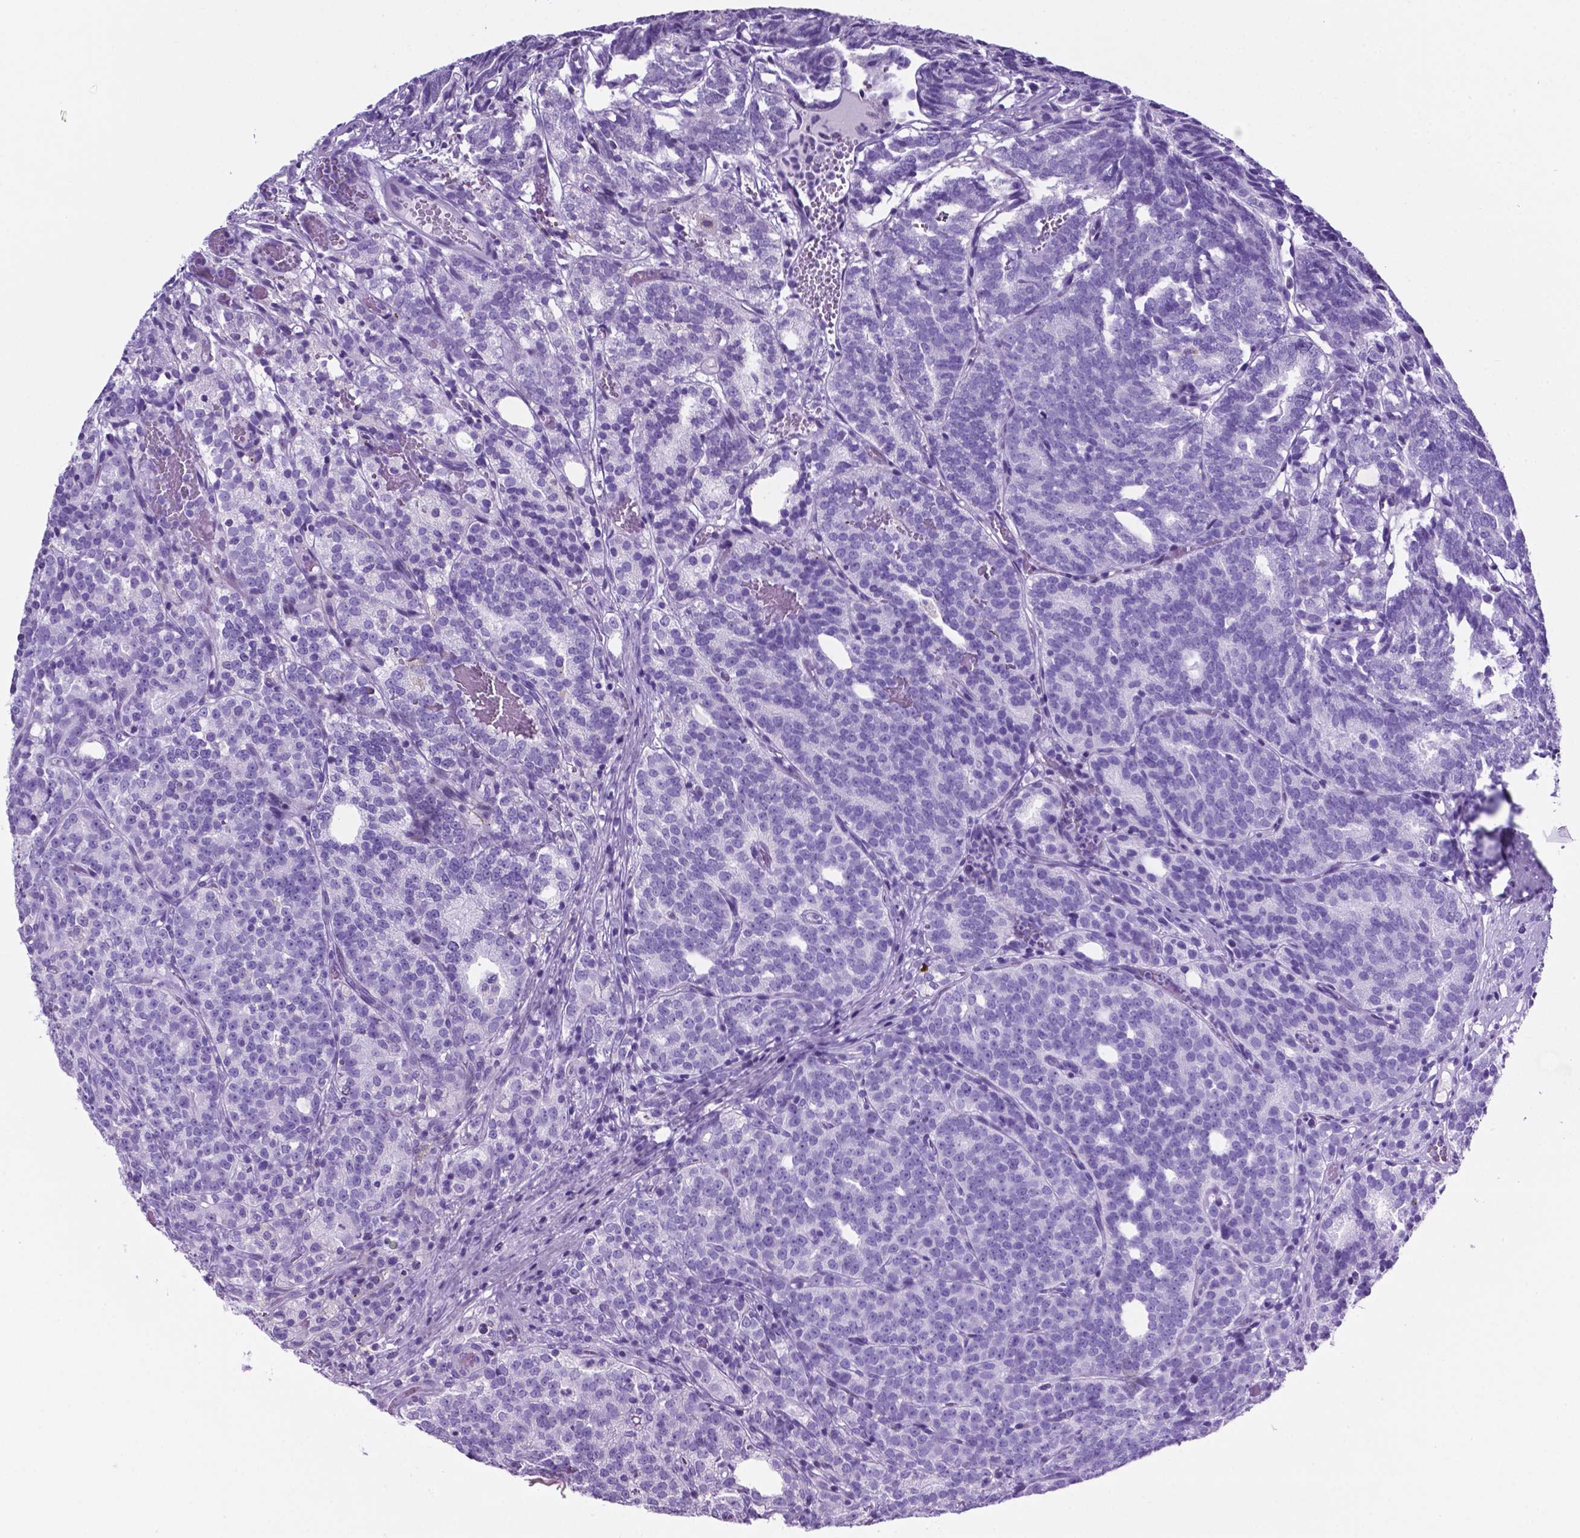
{"staining": {"intensity": "negative", "quantity": "none", "location": "none"}, "tissue": "prostate cancer", "cell_type": "Tumor cells", "image_type": "cancer", "snomed": [{"axis": "morphology", "description": "Adenocarcinoma, High grade"}, {"axis": "topography", "description": "Prostate"}], "caption": "An image of prostate cancer (adenocarcinoma (high-grade)) stained for a protein demonstrates no brown staining in tumor cells.", "gene": "C17orf107", "patient": {"sex": "male", "age": 53}}